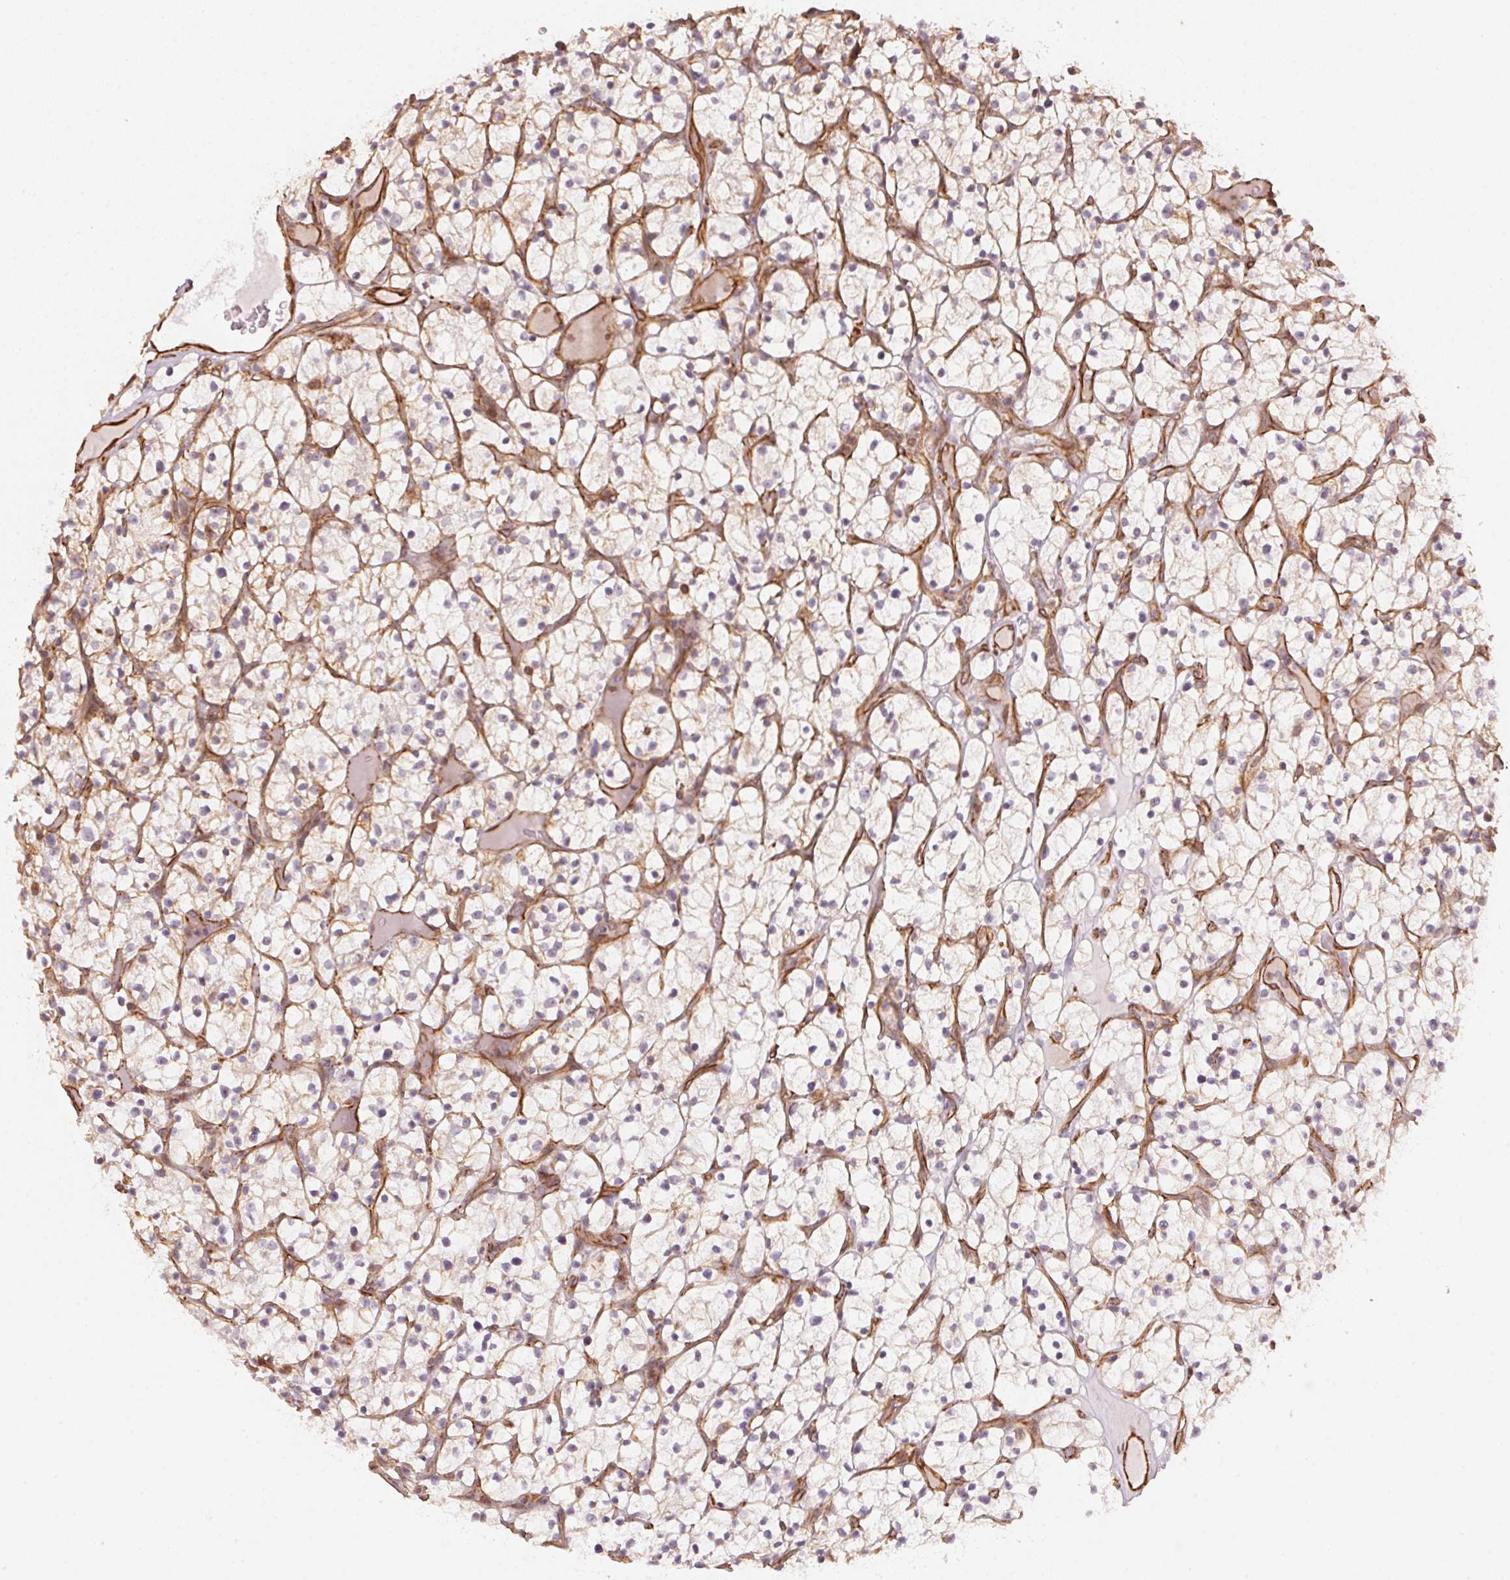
{"staining": {"intensity": "weak", "quantity": "<25%", "location": "cytoplasmic/membranous"}, "tissue": "renal cancer", "cell_type": "Tumor cells", "image_type": "cancer", "snomed": [{"axis": "morphology", "description": "Adenocarcinoma, NOS"}, {"axis": "topography", "description": "Kidney"}], "caption": "High magnification brightfield microscopy of renal cancer (adenocarcinoma) stained with DAB (brown) and counterstained with hematoxylin (blue): tumor cells show no significant positivity.", "gene": "FOXR2", "patient": {"sex": "female", "age": 64}}